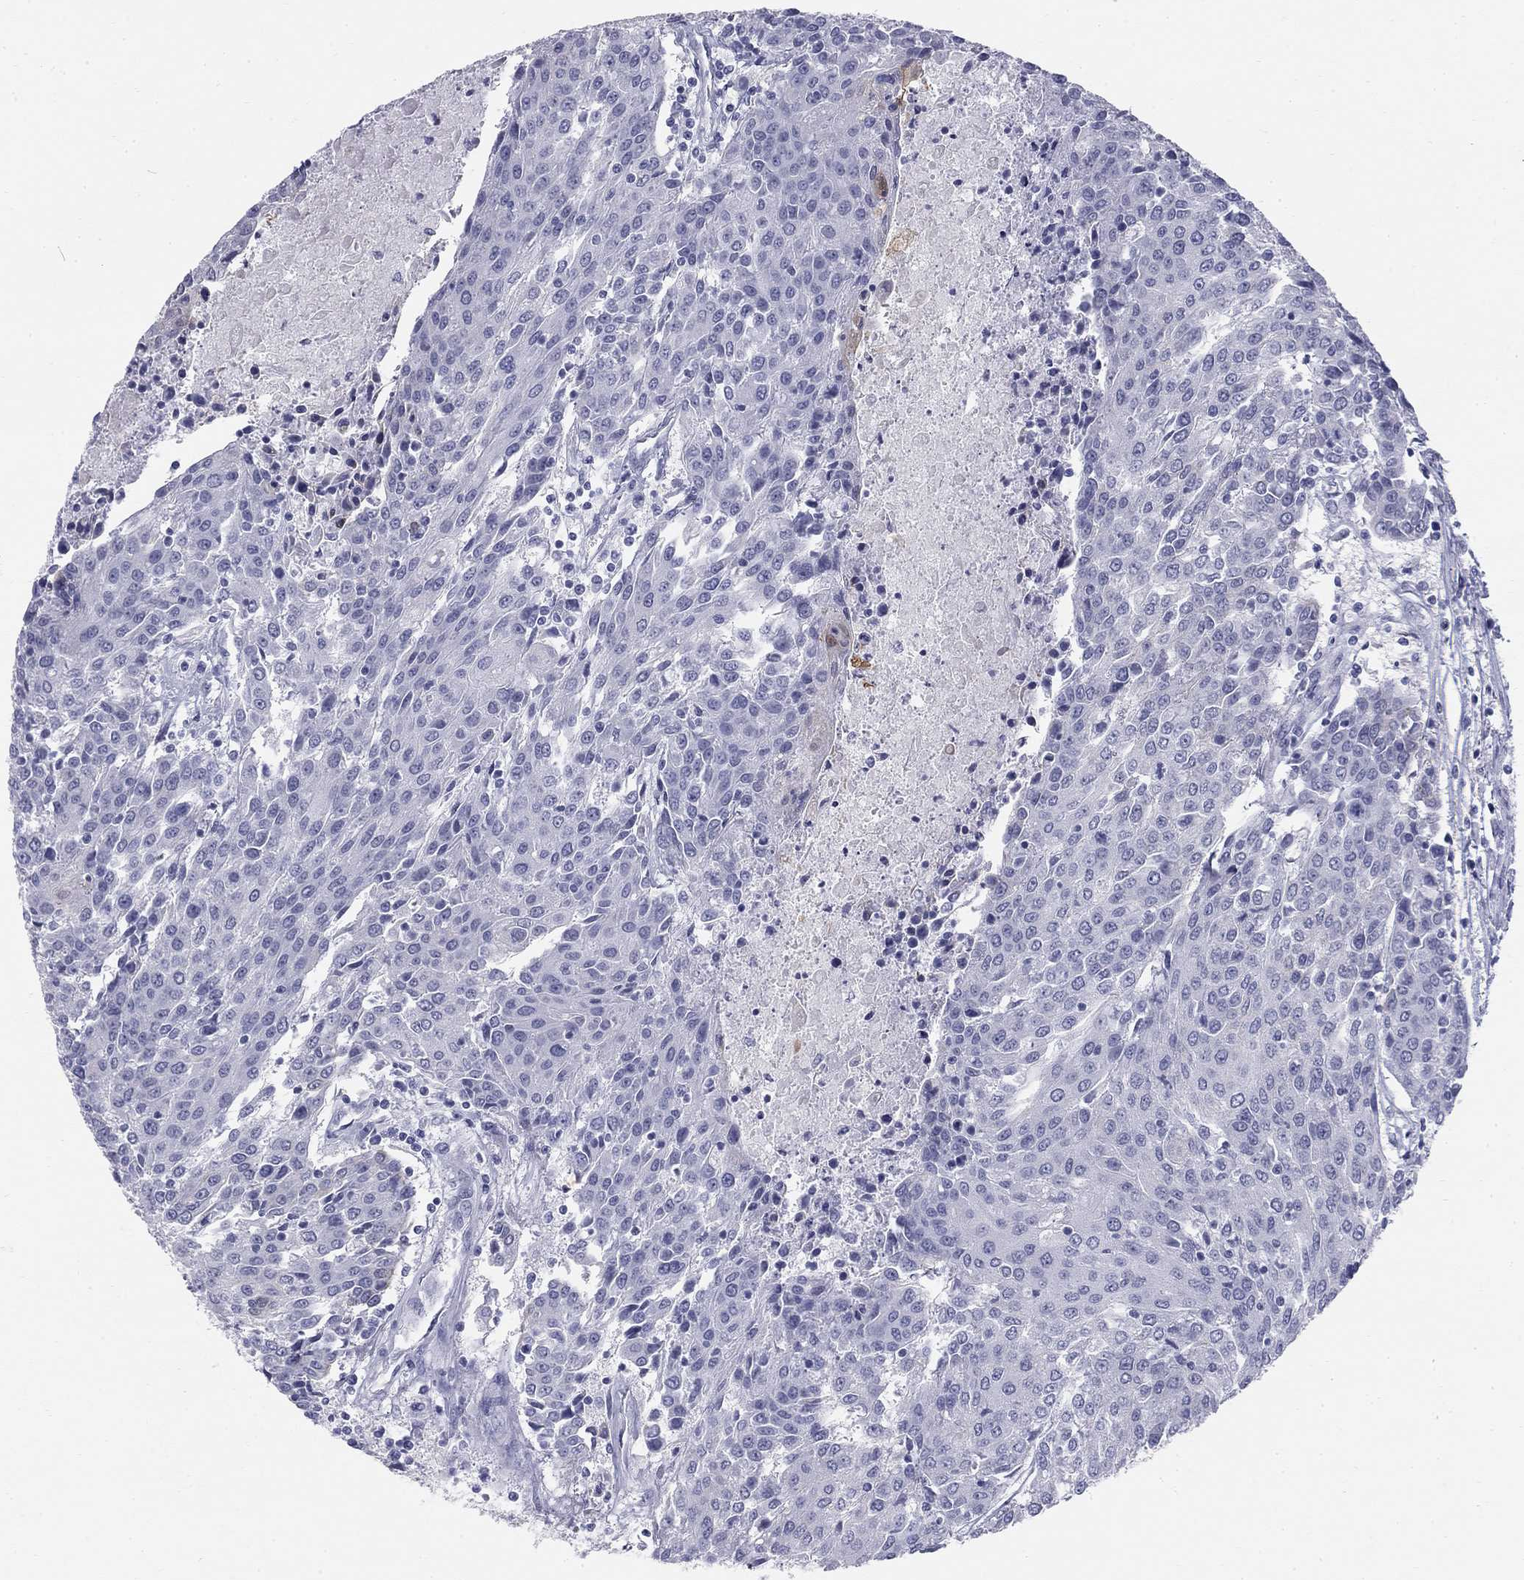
{"staining": {"intensity": "negative", "quantity": "none", "location": "none"}, "tissue": "urothelial cancer", "cell_type": "Tumor cells", "image_type": "cancer", "snomed": [{"axis": "morphology", "description": "Urothelial carcinoma, High grade"}, {"axis": "topography", "description": "Urinary bladder"}], "caption": "IHC of human urothelial cancer reveals no positivity in tumor cells.", "gene": "SULT2B1", "patient": {"sex": "female", "age": 85}}